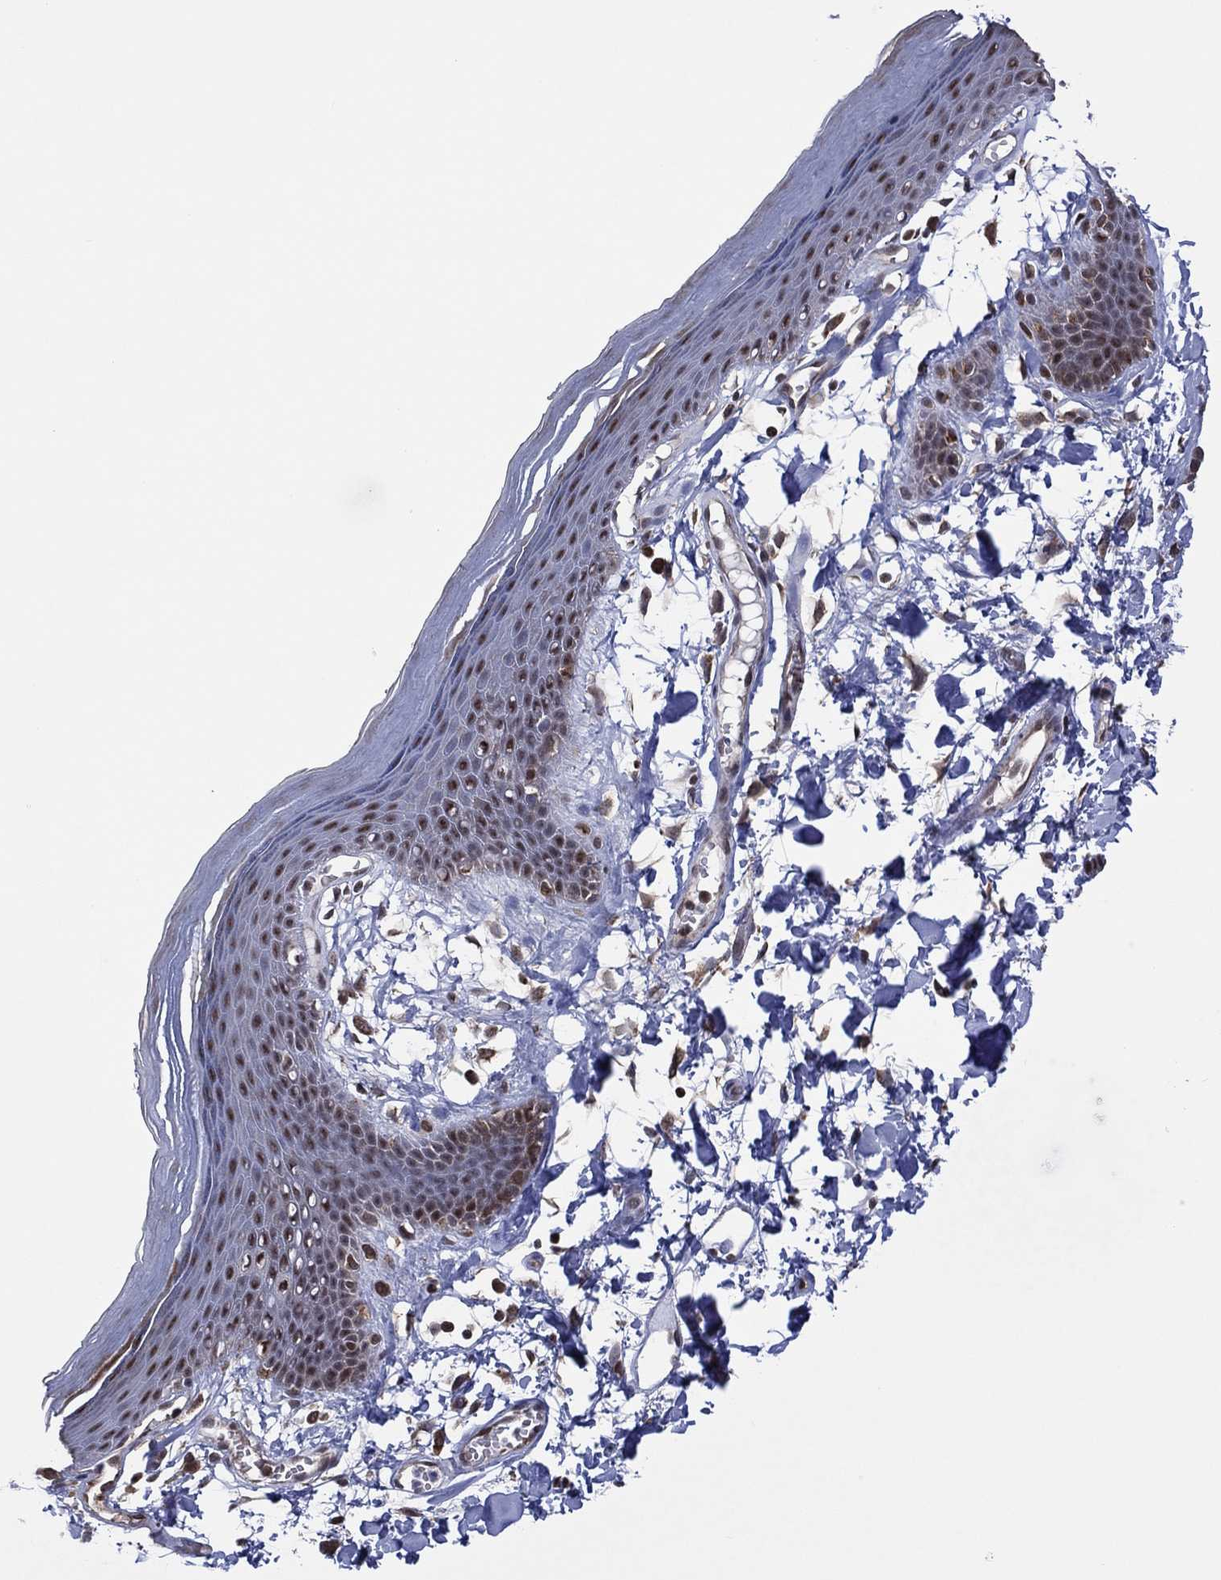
{"staining": {"intensity": "moderate", "quantity": "<25%", "location": "nuclear"}, "tissue": "skin", "cell_type": "Epidermal cells", "image_type": "normal", "snomed": [{"axis": "morphology", "description": "Normal tissue, NOS"}, {"axis": "topography", "description": "Anal"}], "caption": "Normal skin demonstrates moderate nuclear positivity in about <25% of epidermal cells.", "gene": "PIDD1", "patient": {"sex": "male", "age": 53}}